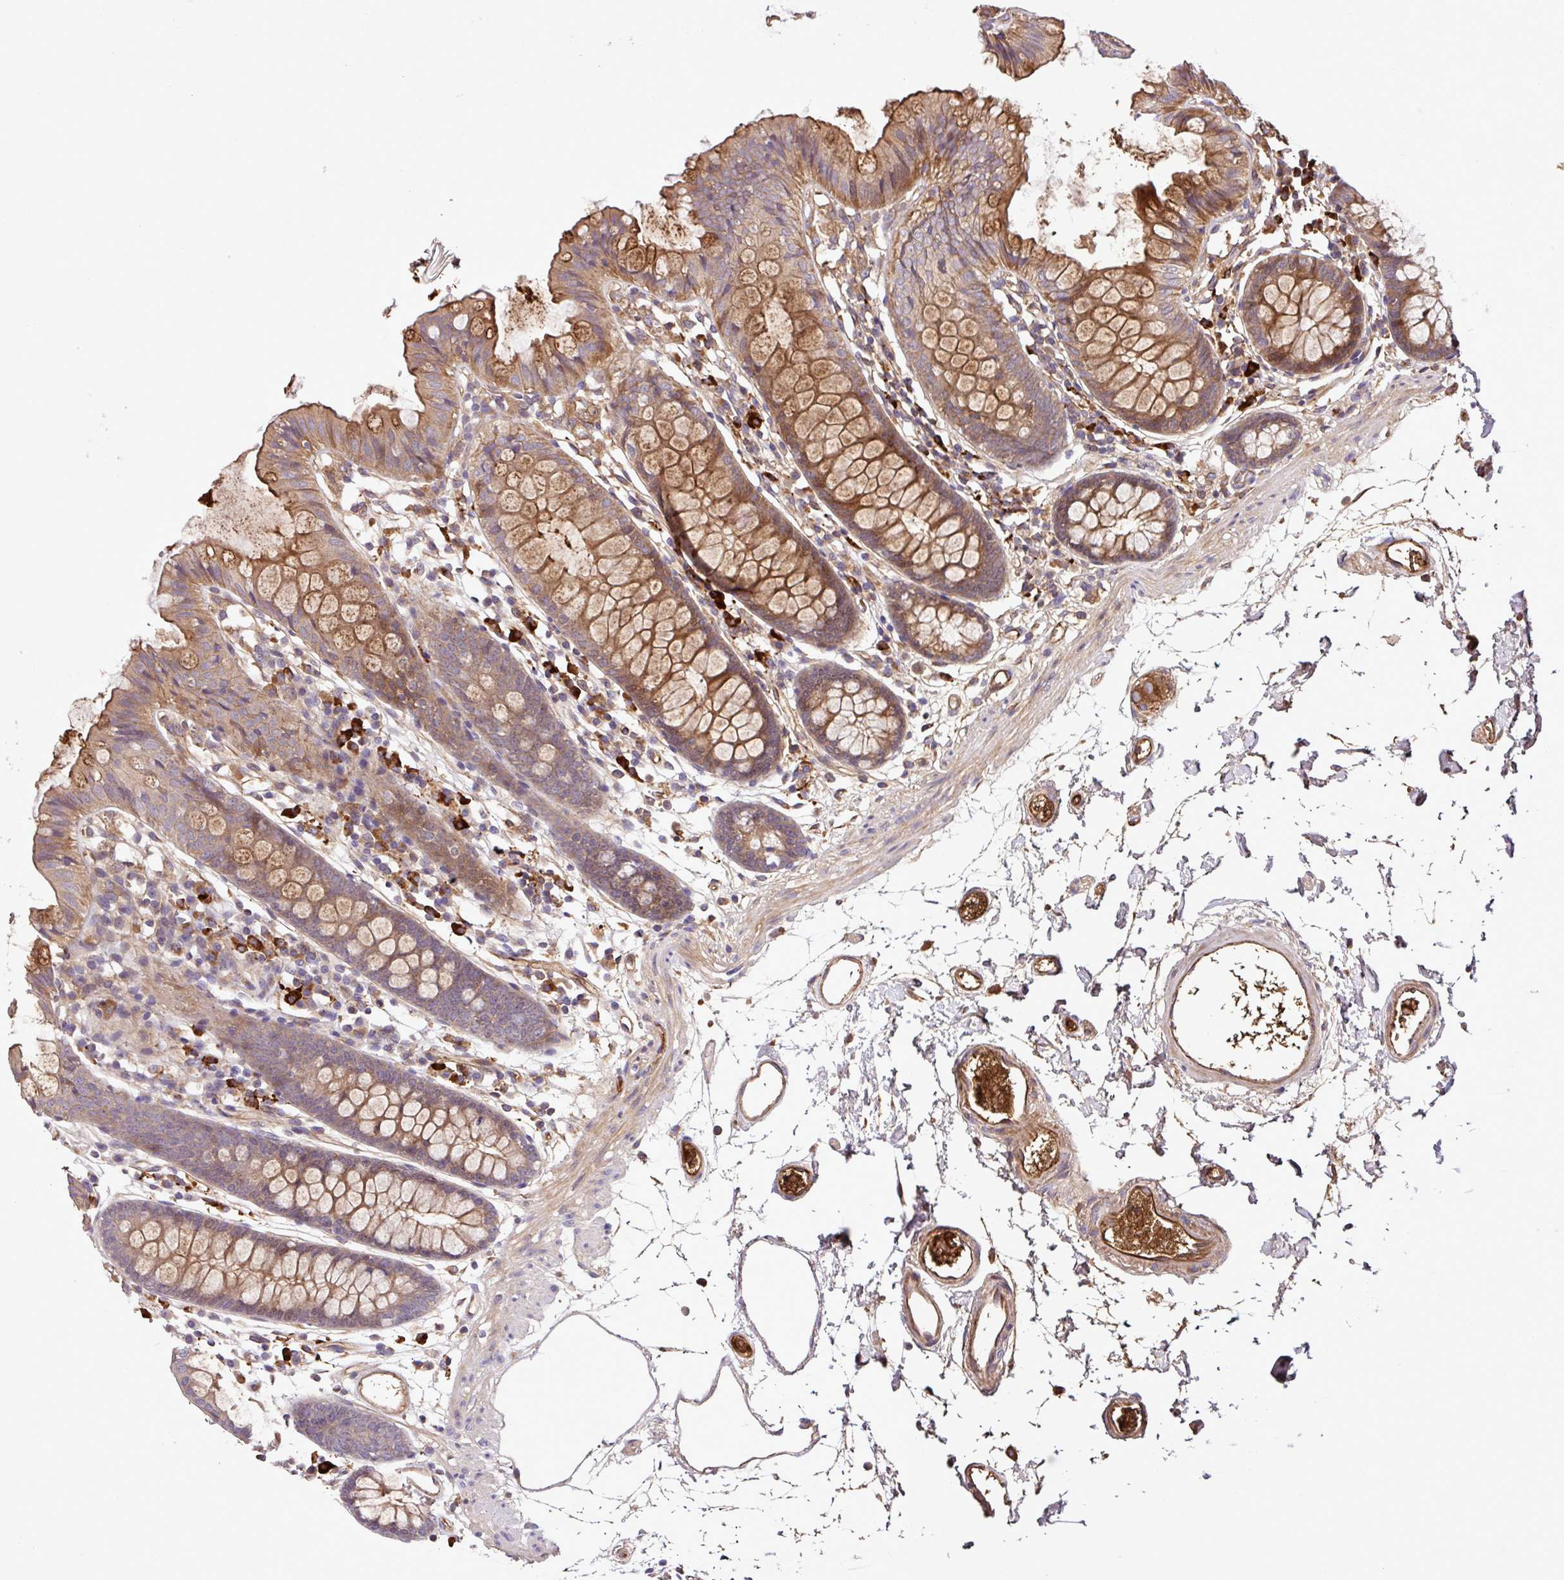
{"staining": {"intensity": "moderate", "quantity": "25%-75%", "location": "cytoplasmic/membranous"}, "tissue": "colon", "cell_type": "Endothelial cells", "image_type": "normal", "snomed": [{"axis": "morphology", "description": "Normal tissue, NOS"}, {"axis": "topography", "description": "Colon"}], "caption": "Endothelial cells reveal medium levels of moderate cytoplasmic/membranous positivity in about 25%-75% of cells in benign human colon.", "gene": "ZNF266", "patient": {"sex": "female", "age": 84}}